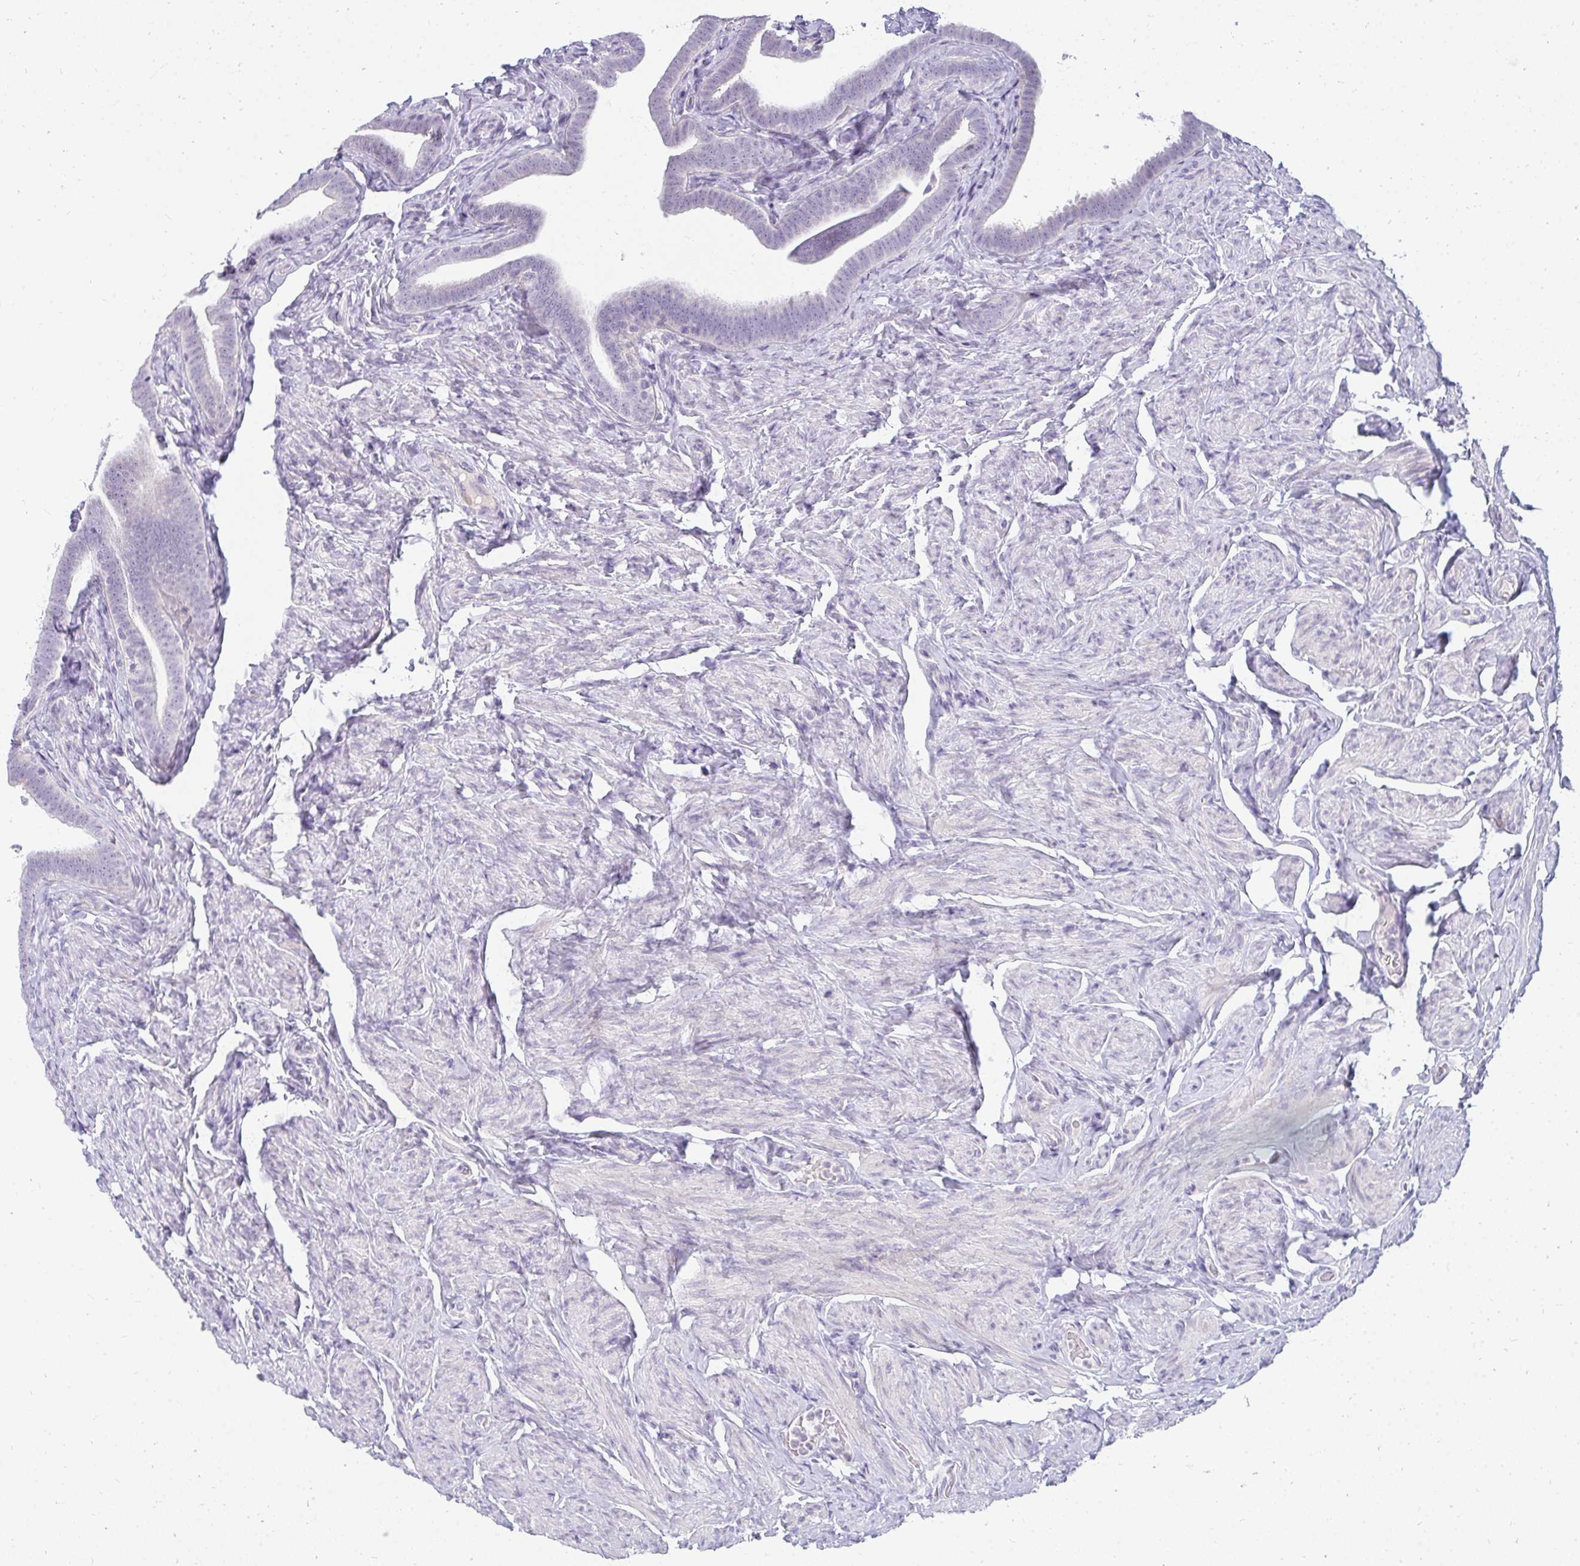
{"staining": {"intensity": "negative", "quantity": "none", "location": "none"}, "tissue": "fallopian tube", "cell_type": "Glandular cells", "image_type": "normal", "snomed": [{"axis": "morphology", "description": "Normal tissue, NOS"}, {"axis": "topography", "description": "Fallopian tube"}], "caption": "The histopathology image reveals no significant staining in glandular cells of fallopian tube. Brightfield microscopy of immunohistochemistry stained with DAB (3,3'-diaminobenzidine) (brown) and hematoxylin (blue), captured at high magnification.", "gene": "PPP1R3G", "patient": {"sex": "female", "age": 69}}